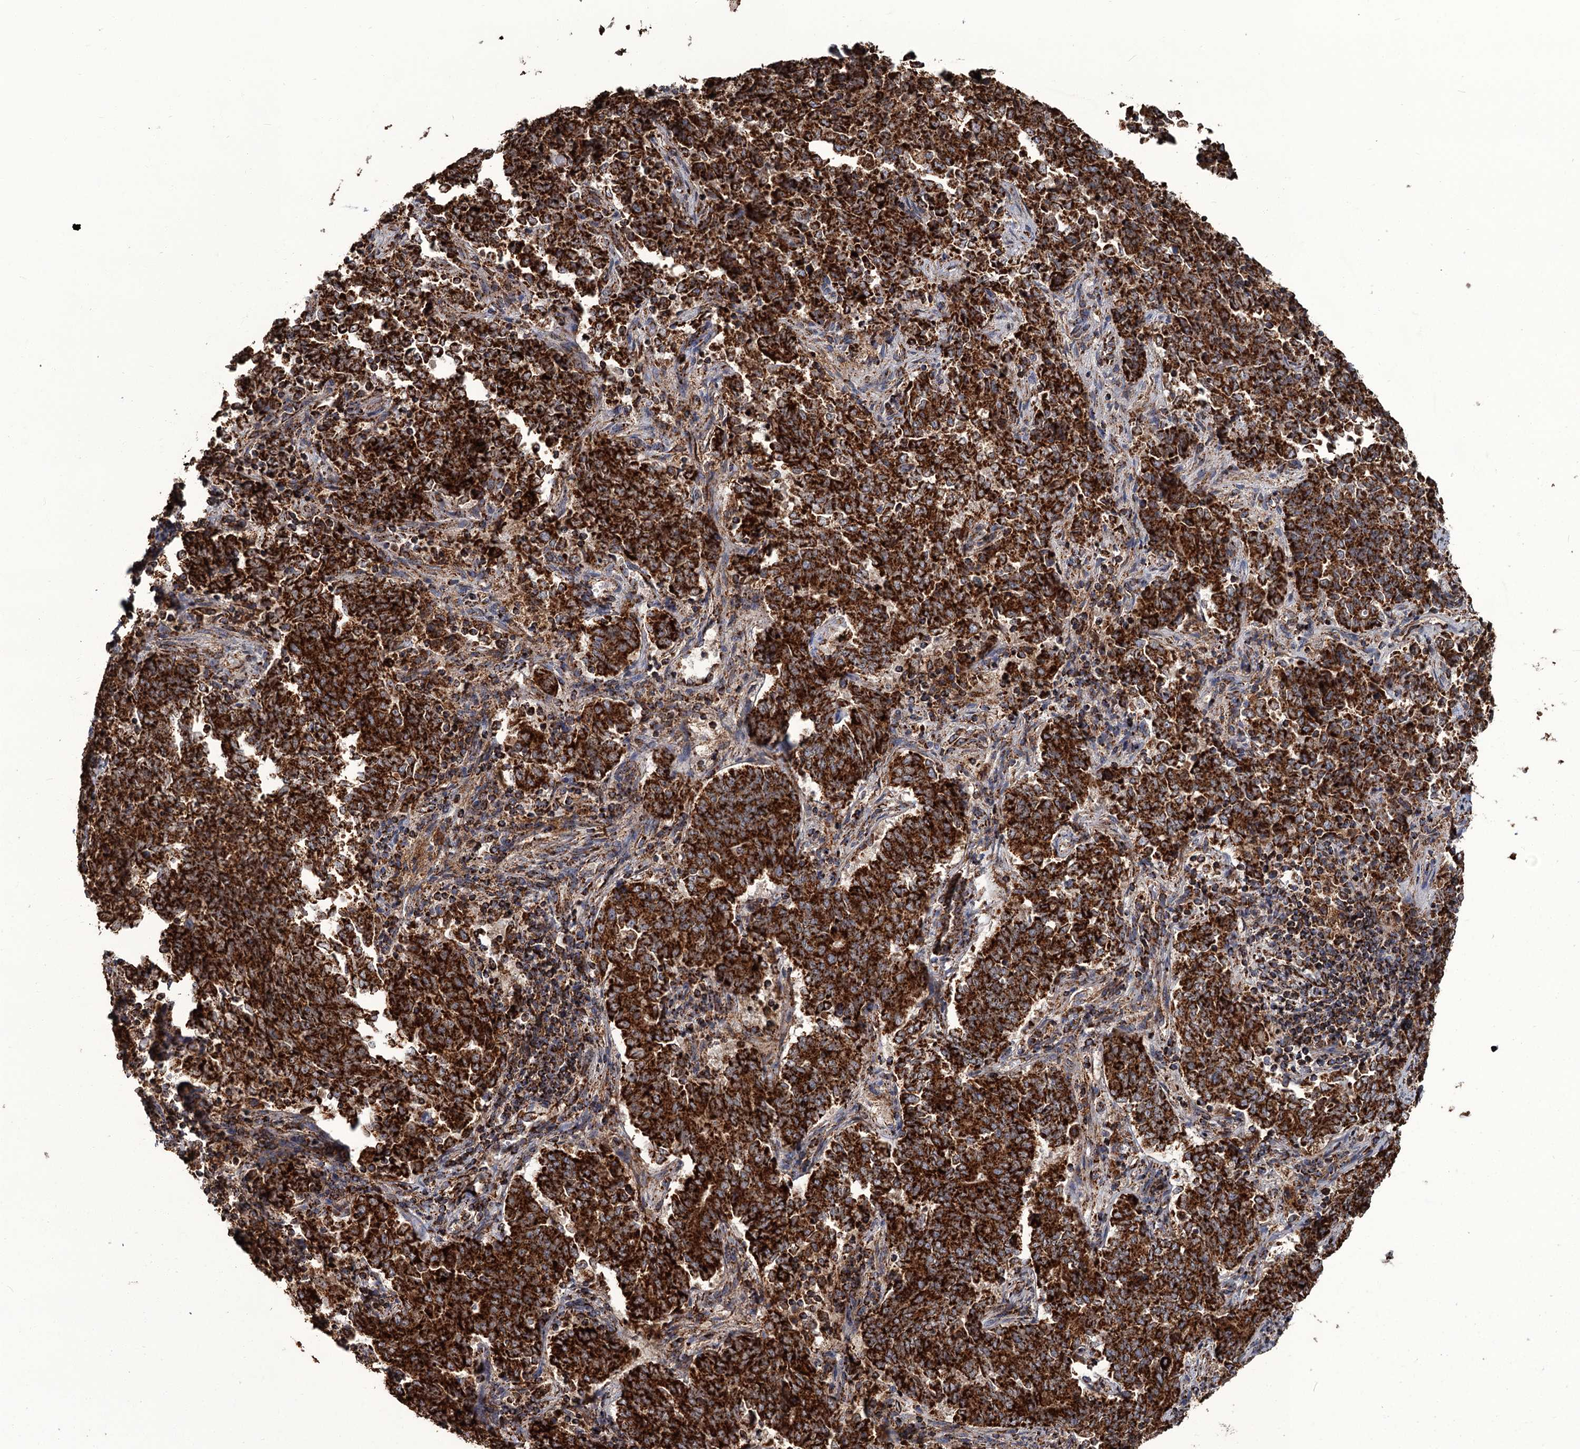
{"staining": {"intensity": "strong", "quantity": ">75%", "location": "cytoplasmic/membranous"}, "tissue": "endometrial cancer", "cell_type": "Tumor cells", "image_type": "cancer", "snomed": [{"axis": "morphology", "description": "Adenocarcinoma, NOS"}, {"axis": "topography", "description": "Endometrium"}], "caption": "Brown immunohistochemical staining in human endometrial adenocarcinoma reveals strong cytoplasmic/membranous staining in about >75% of tumor cells.", "gene": "APH1A", "patient": {"sex": "female", "age": 80}}